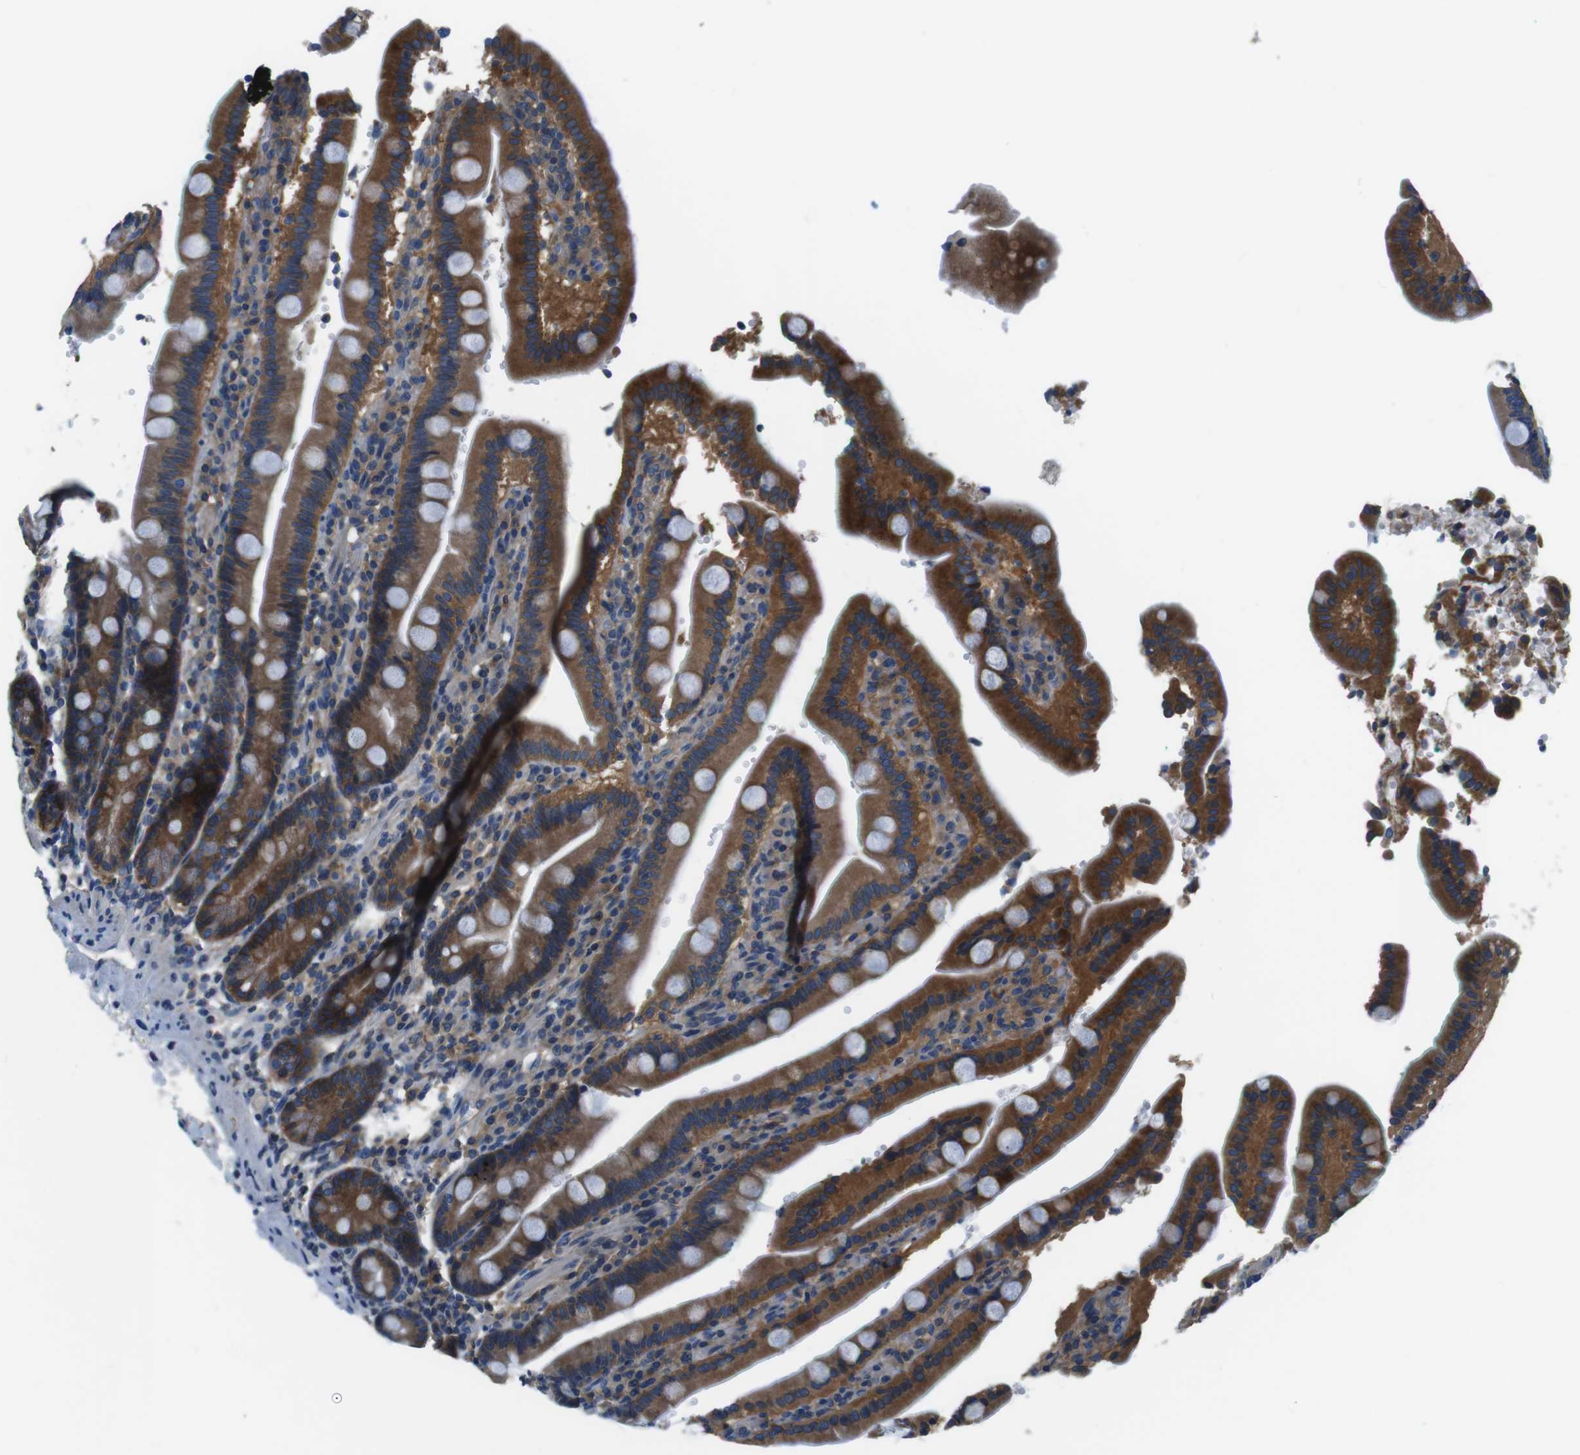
{"staining": {"intensity": "strong", "quantity": ">75%", "location": "cytoplasmic/membranous"}, "tissue": "duodenum", "cell_type": "Glandular cells", "image_type": "normal", "snomed": [{"axis": "morphology", "description": "Normal tissue, NOS"}, {"axis": "topography", "description": "Small intestine, NOS"}], "caption": "Glandular cells demonstrate strong cytoplasmic/membranous staining in about >75% of cells in normal duodenum. (Brightfield microscopy of DAB IHC at high magnification).", "gene": "DENND4C", "patient": {"sex": "female", "age": 71}}